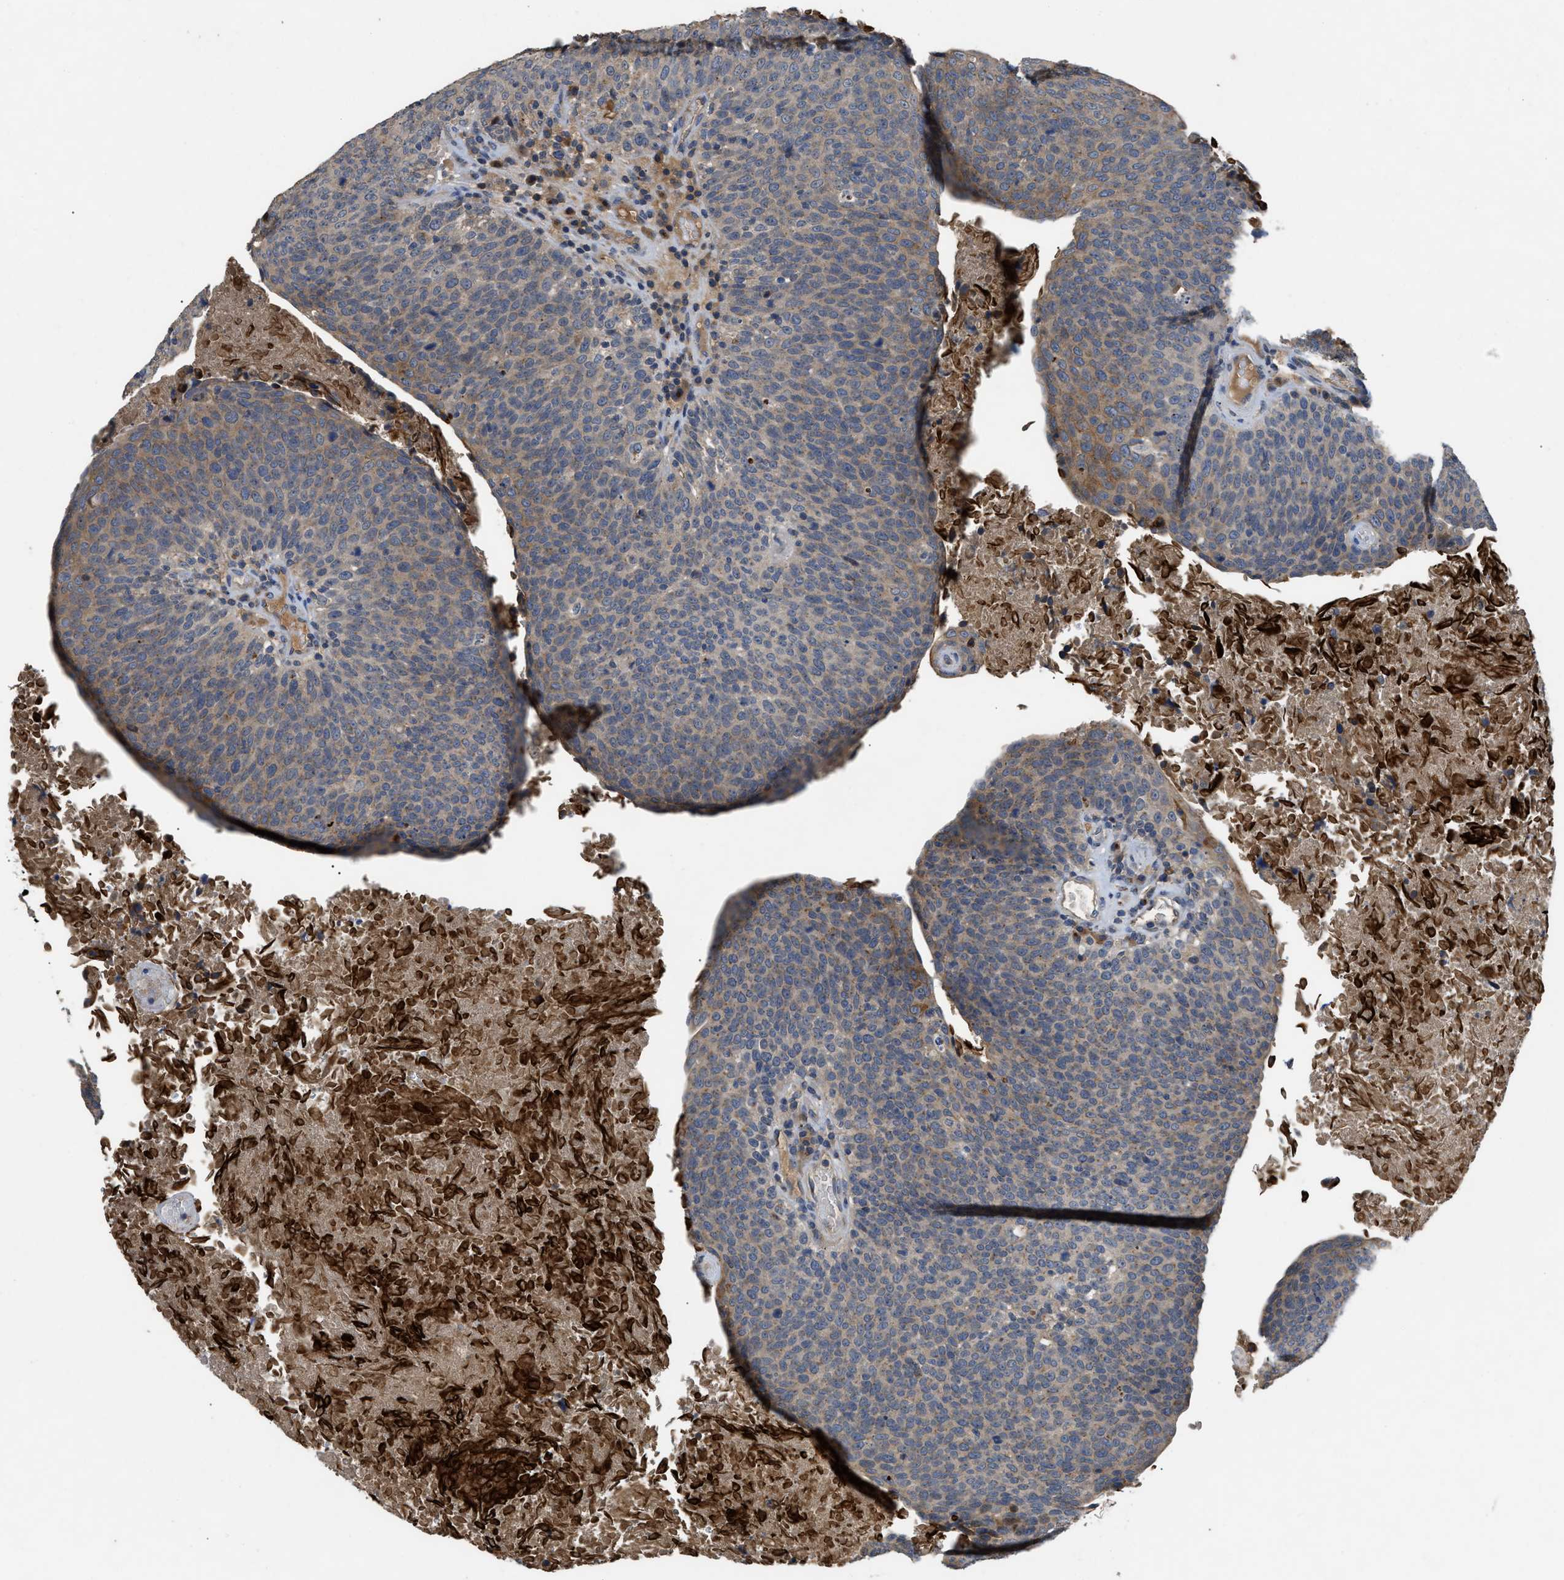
{"staining": {"intensity": "weak", "quantity": "25%-75%", "location": "cytoplasmic/membranous"}, "tissue": "head and neck cancer", "cell_type": "Tumor cells", "image_type": "cancer", "snomed": [{"axis": "morphology", "description": "Squamous cell carcinoma, NOS"}, {"axis": "morphology", "description": "Squamous cell carcinoma, metastatic, NOS"}, {"axis": "topography", "description": "Lymph node"}, {"axis": "topography", "description": "Head-Neck"}], "caption": "Head and neck cancer (metastatic squamous cell carcinoma) was stained to show a protein in brown. There is low levels of weak cytoplasmic/membranous positivity in about 25%-75% of tumor cells.", "gene": "SIK2", "patient": {"sex": "male", "age": 62}}